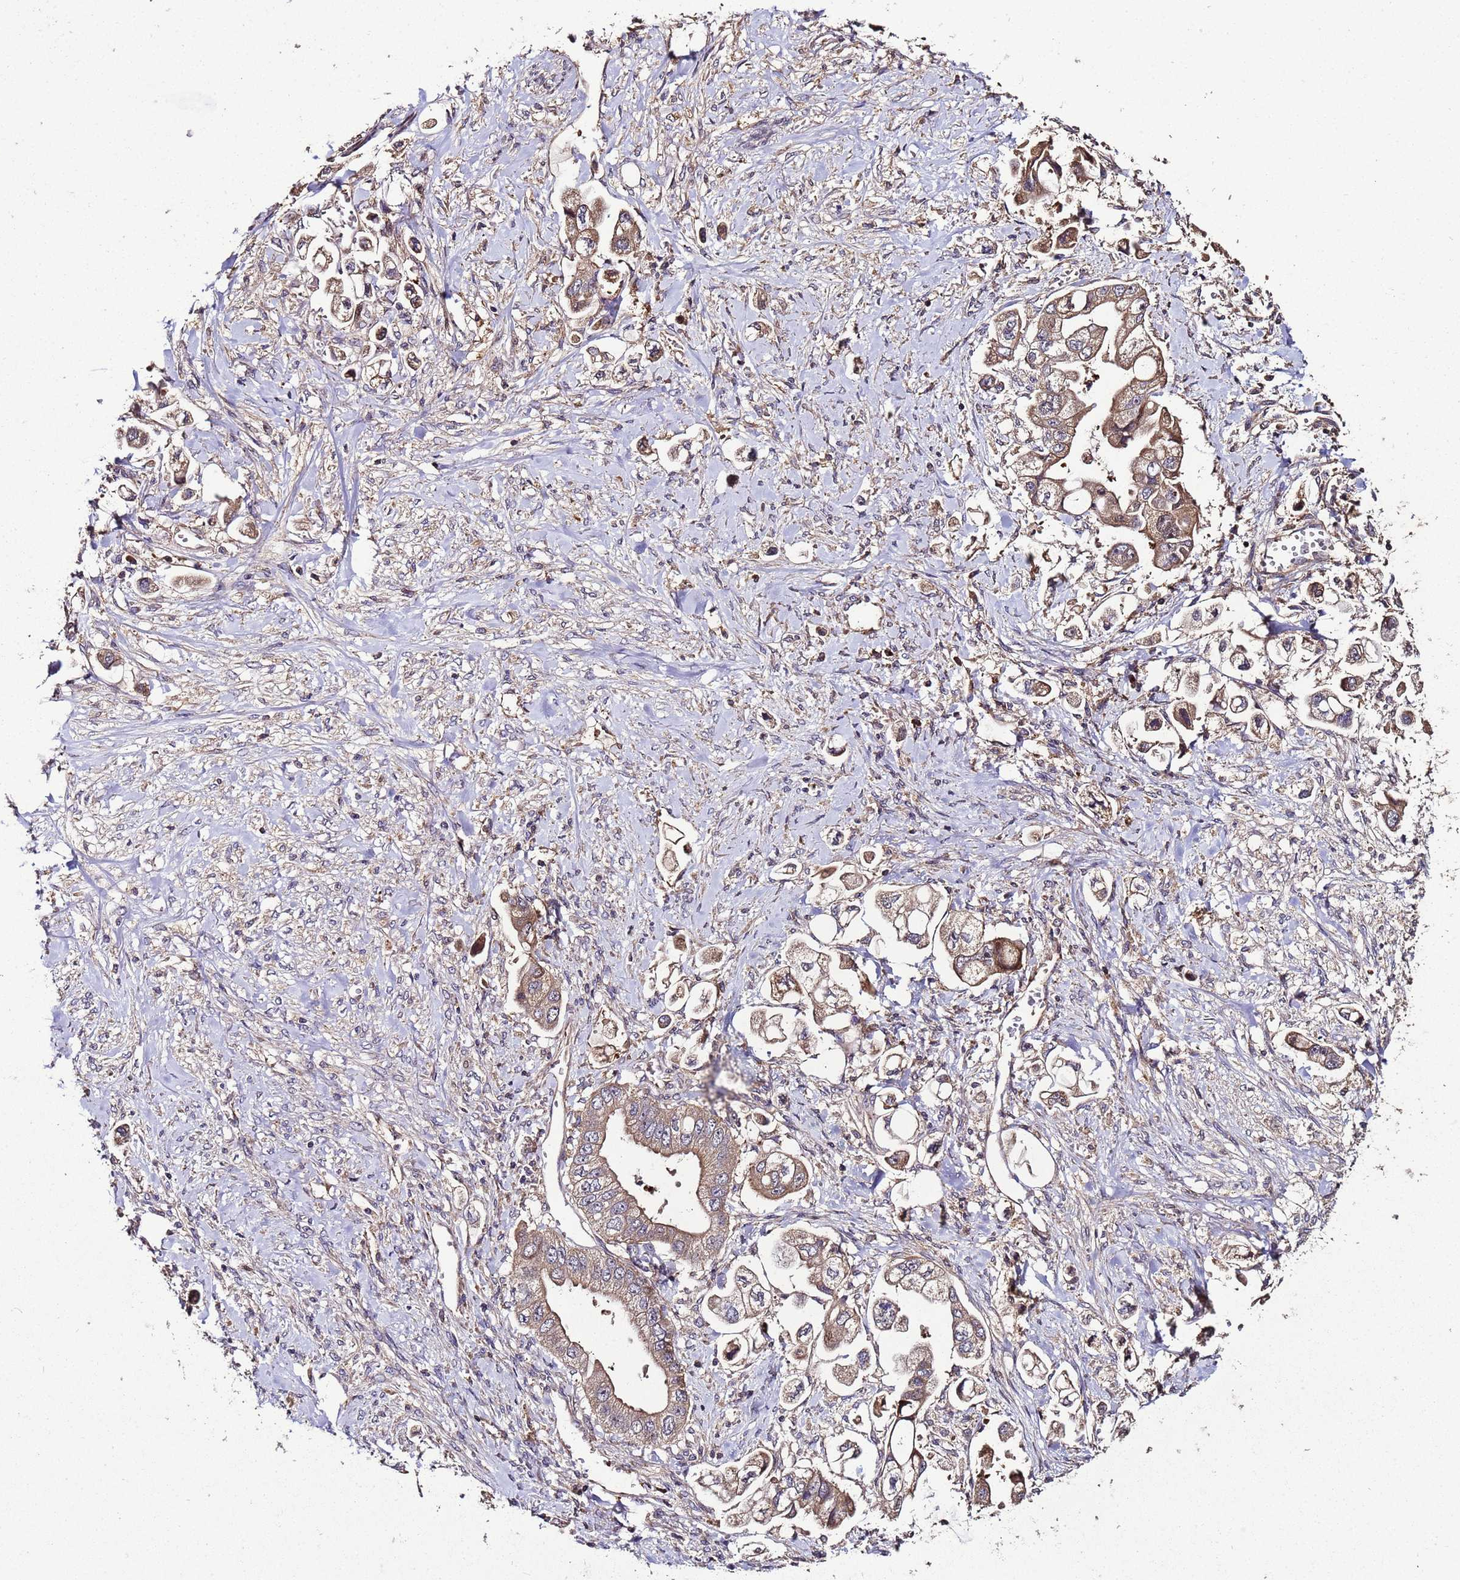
{"staining": {"intensity": "moderate", "quantity": ">75%", "location": "cytoplasmic/membranous"}, "tissue": "stomach cancer", "cell_type": "Tumor cells", "image_type": "cancer", "snomed": [{"axis": "morphology", "description": "Adenocarcinoma, NOS"}, {"axis": "topography", "description": "Stomach"}], "caption": "This is an image of immunohistochemistry staining of adenocarcinoma (stomach), which shows moderate staining in the cytoplasmic/membranous of tumor cells.", "gene": "WNK4", "patient": {"sex": "male", "age": 62}}